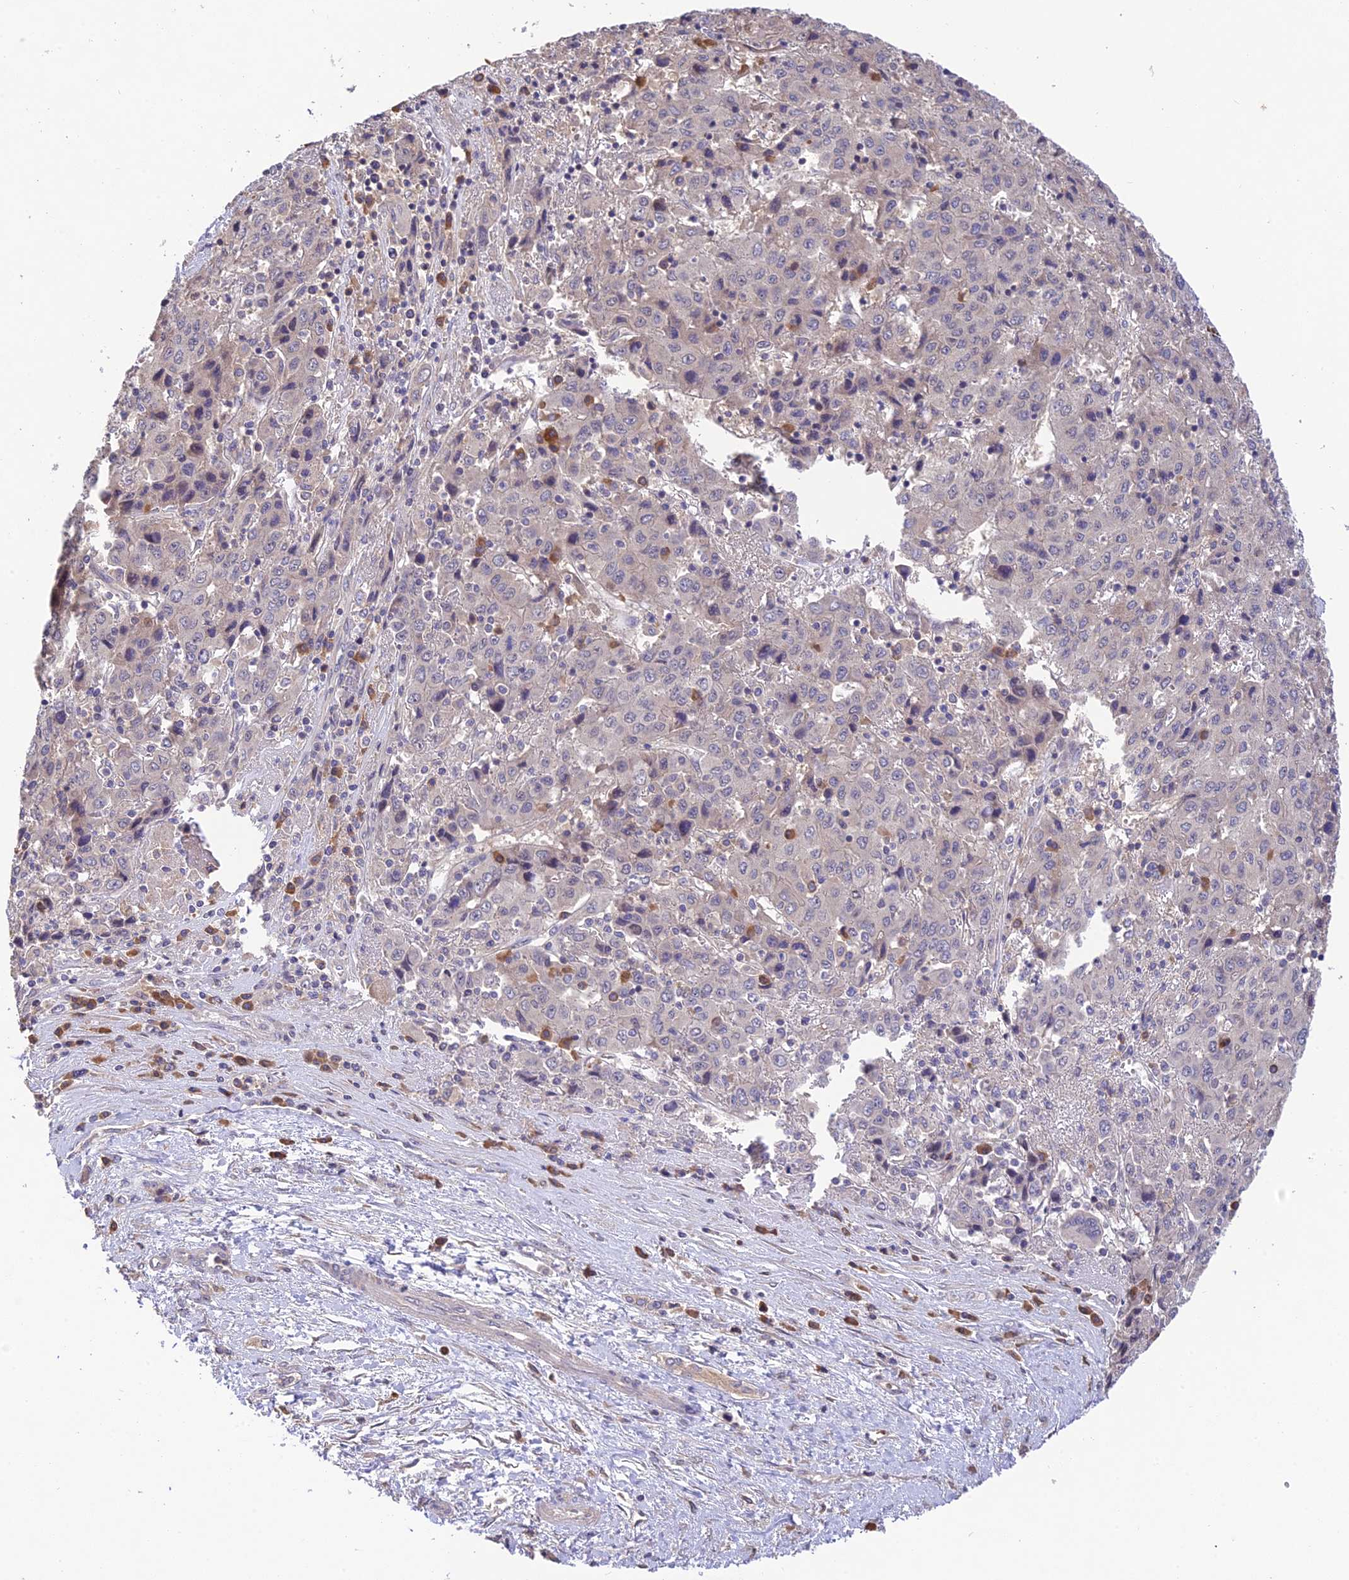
{"staining": {"intensity": "negative", "quantity": "none", "location": "none"}, "tissue": "liver cancer", "cell_type": "Tumor cells", "image_type": "cancer", "snomed": [{"axis": "morphology", "description": "Carcinoma, Hepatocellular, NOS"}, {"axis": "topography", "description": "Liver"}], "caption": "Immunohistochemical staining of human hepatocellular carcinoma (liver) shows no significant positivity in tumor cells. (DAB (3,3'-diaminobenzidine) immunohistochemistry visualized using brightfield microscopy, high magnification).", "gene": "DENND5B", "patient": {"sex": "female", "age": 53}}